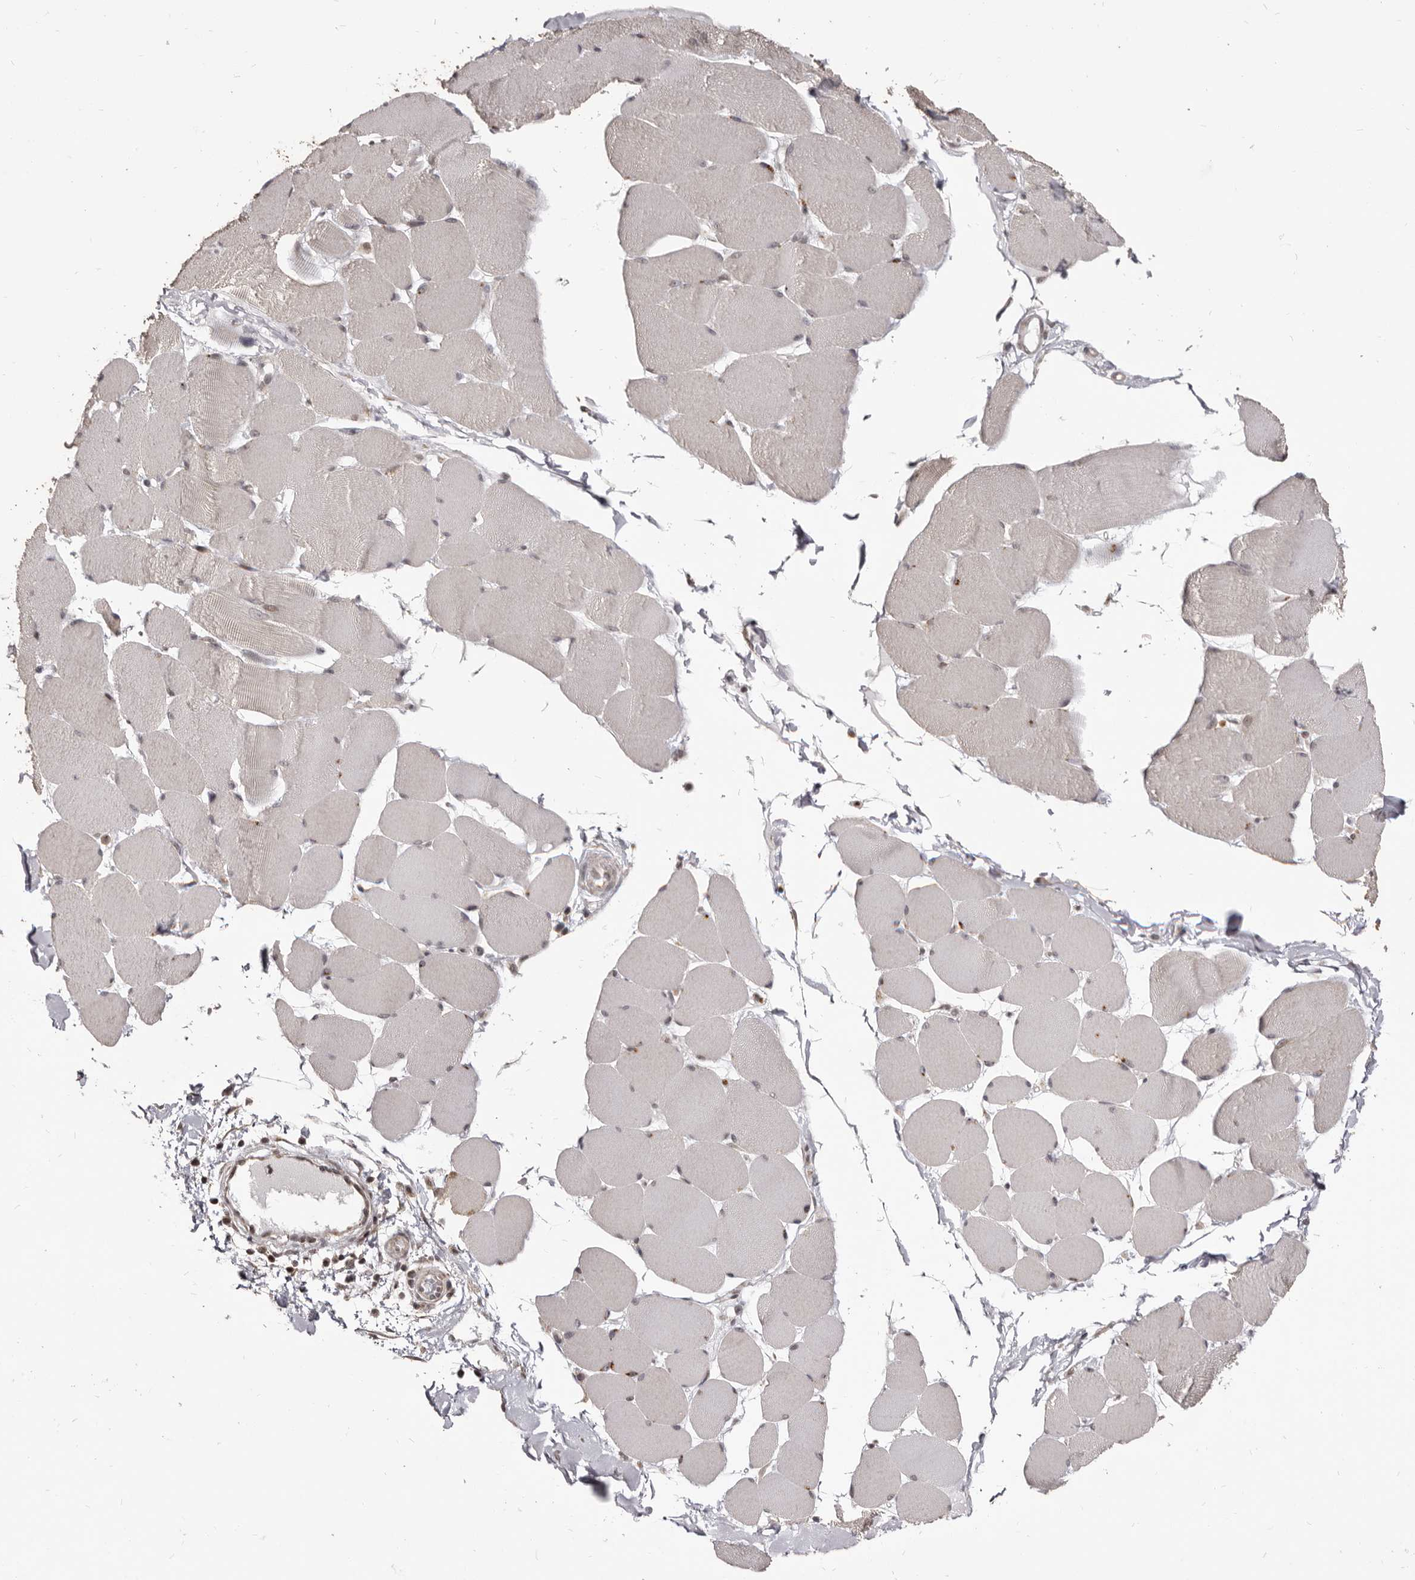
{"staining": {"intensity": "negative", "quantity": "none", "location": "none"}, "tissue": "skeletal muscle", "cell_type": "Myocytes", "image_type": "normal", "snomed": [{"axis": "morphology", "description": "Normal tissue, NOS"}, {"axis": "topography", "description": "Skin"}, {"axis": "topography", "description": "Skeletal muscle"}], "caption": "Human skeletal muscle stained for a protein using immunohistochemistry demonstrates no staining in myocytes.", "gene": "THUMPD1", "patient": {"sex": "male", "age": 83}}